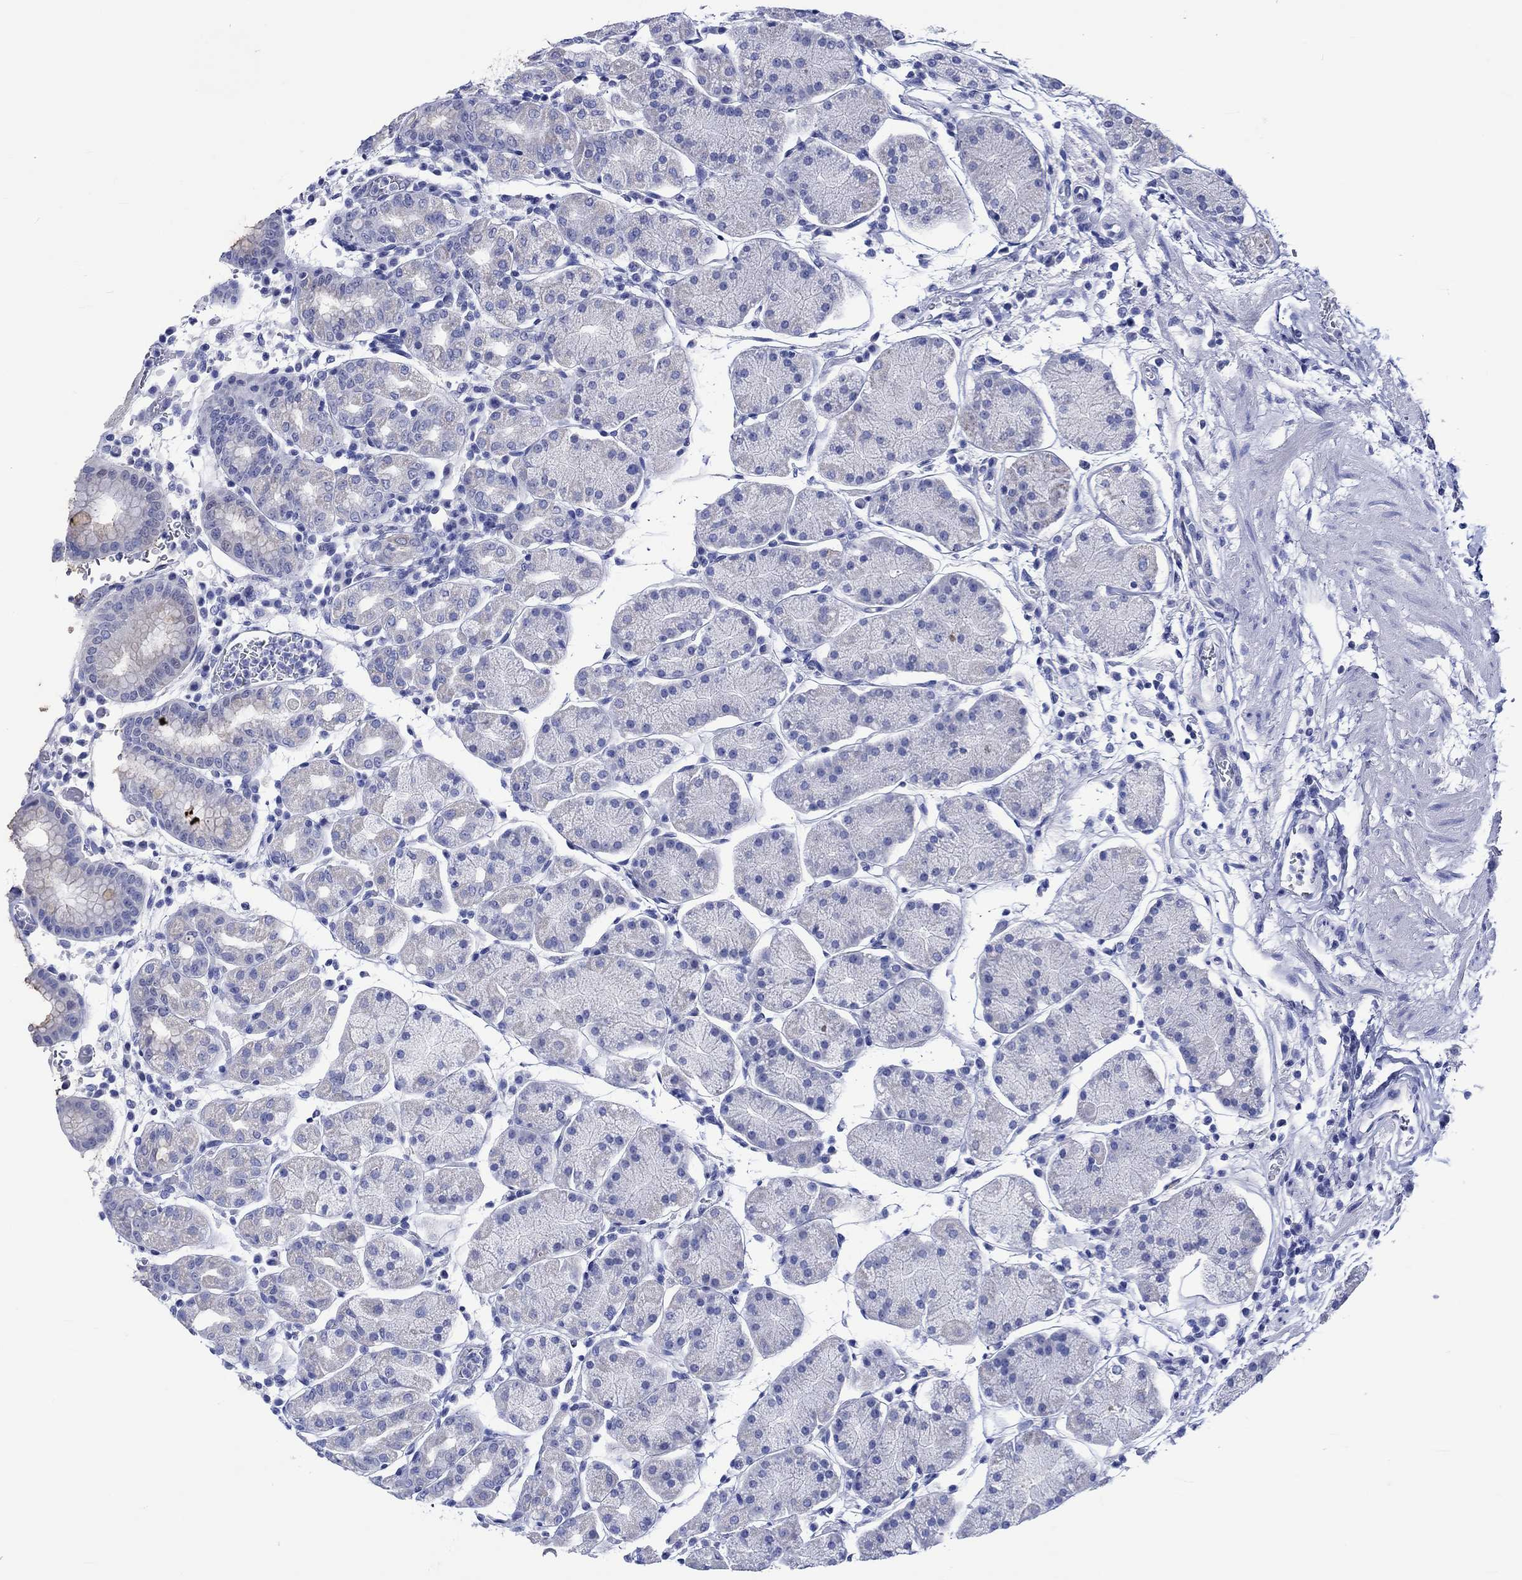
{"staining": {"intensity": "weak", "quantity": "<25%", "location": "cytoplasmic/membranous"}, "tissue": "stomach", "cell_type": "Glandular cells", "image_type": "normal", "snomed": [{"axis": "morphology", "description": "Normal tissue, NOS"}, {"axis": "topography", "description": "Stomach"}], "caption": "This is an immunohistochemistry (IHC) image of benign stomach. There is no staining in glandular cells.", "gene": "KLHL33", "patient": {"sex": "male", "age": 54}}